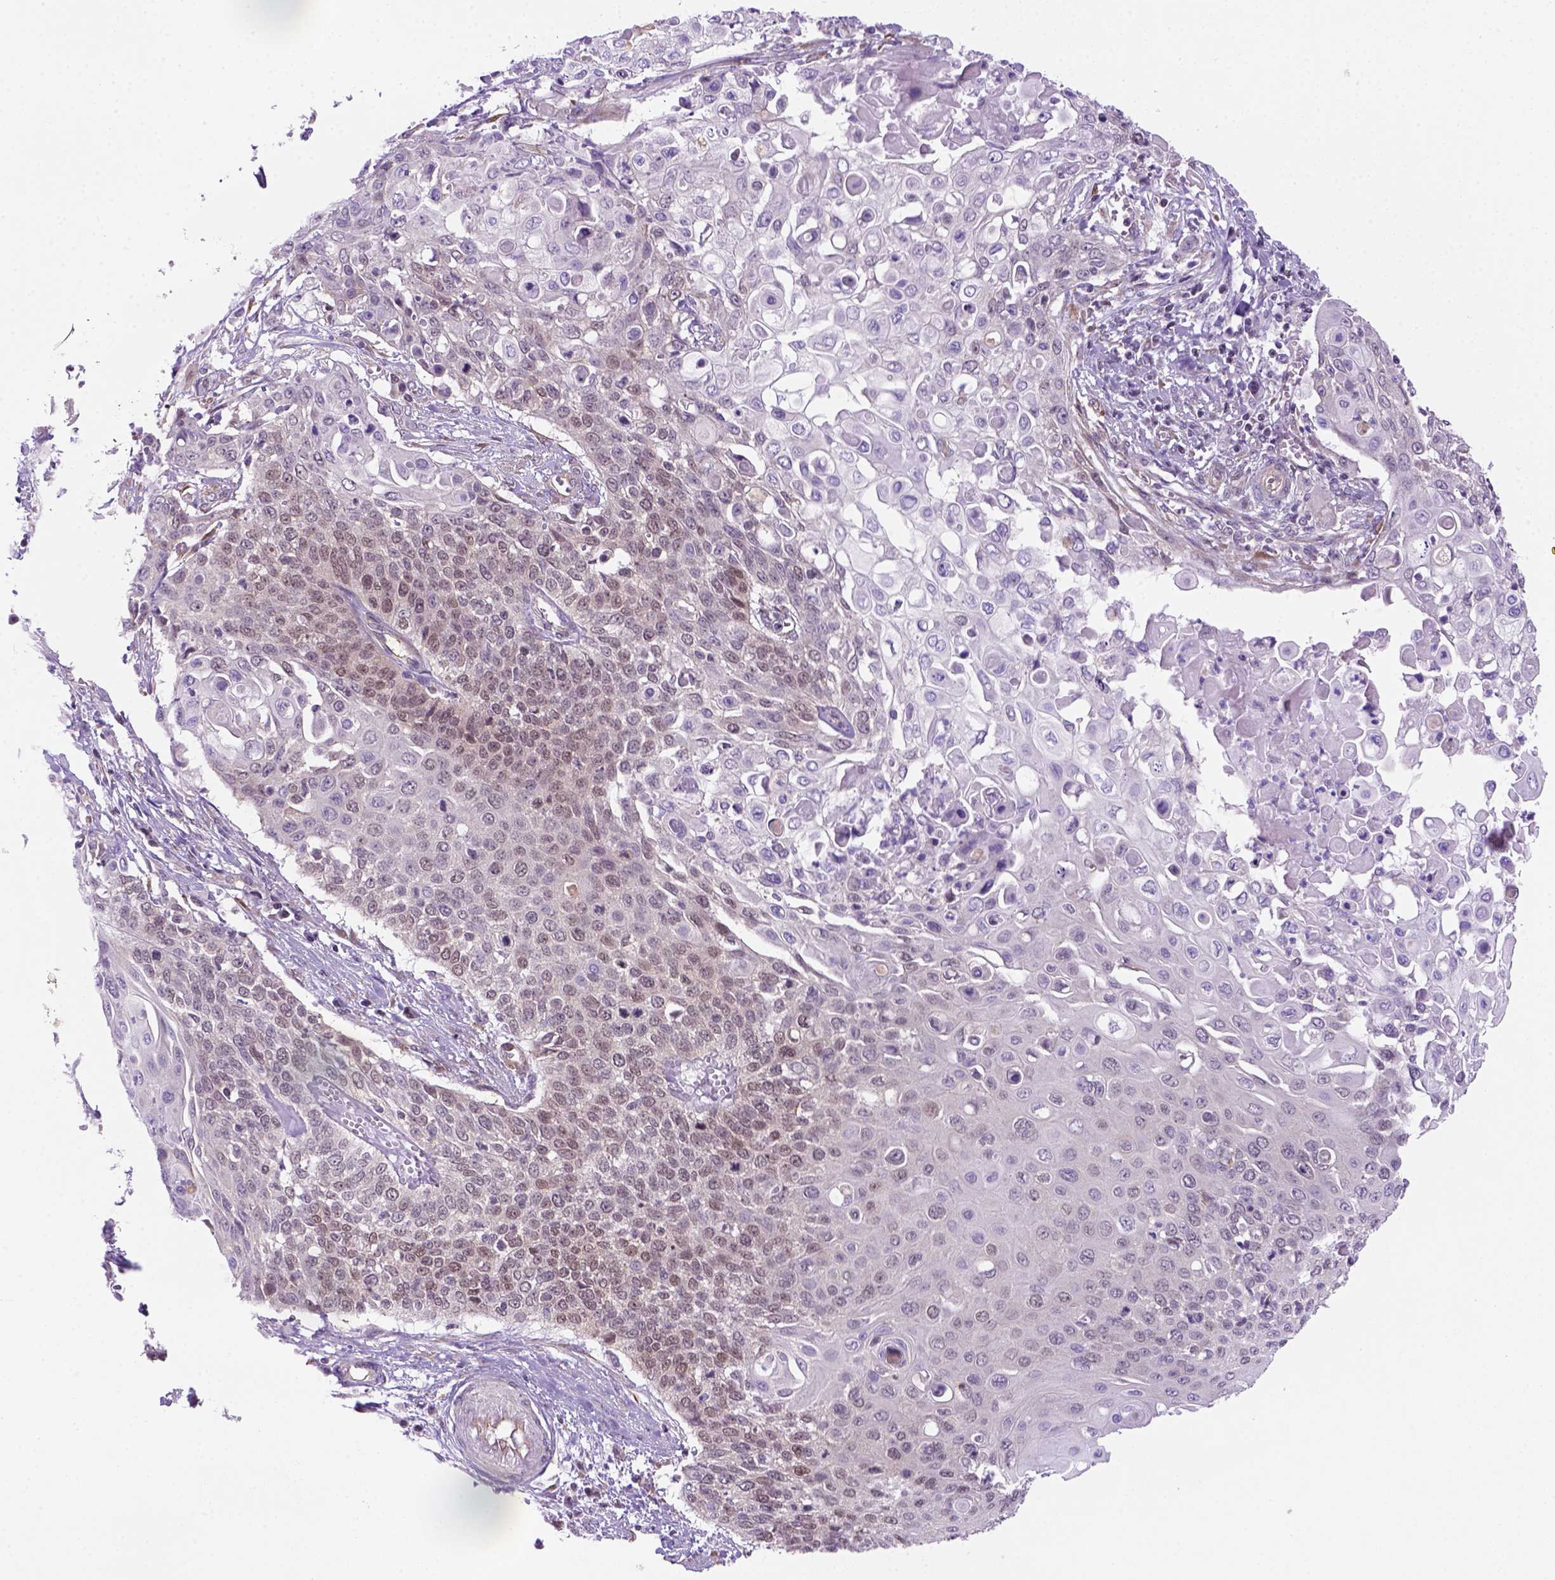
{"staining": {"intensity": "weak", "quantity": "<25%", "location": "nuclear"}, "tissue": "cervical cancer", "cell_type": "Tumor cells", "image_type": "cancer", "snomed": [{"axis": "morphology", "description": "Squamous cell carcinoma, NOS"}, {"axis": "topography", "description": "Cervix"}], "caption": "A micrograph of human squamous cell carcinoma (cervical) is negative for staining in tumor cells.", "gene": "MGMT", "patient": {"sex": "female", "age": 39}}